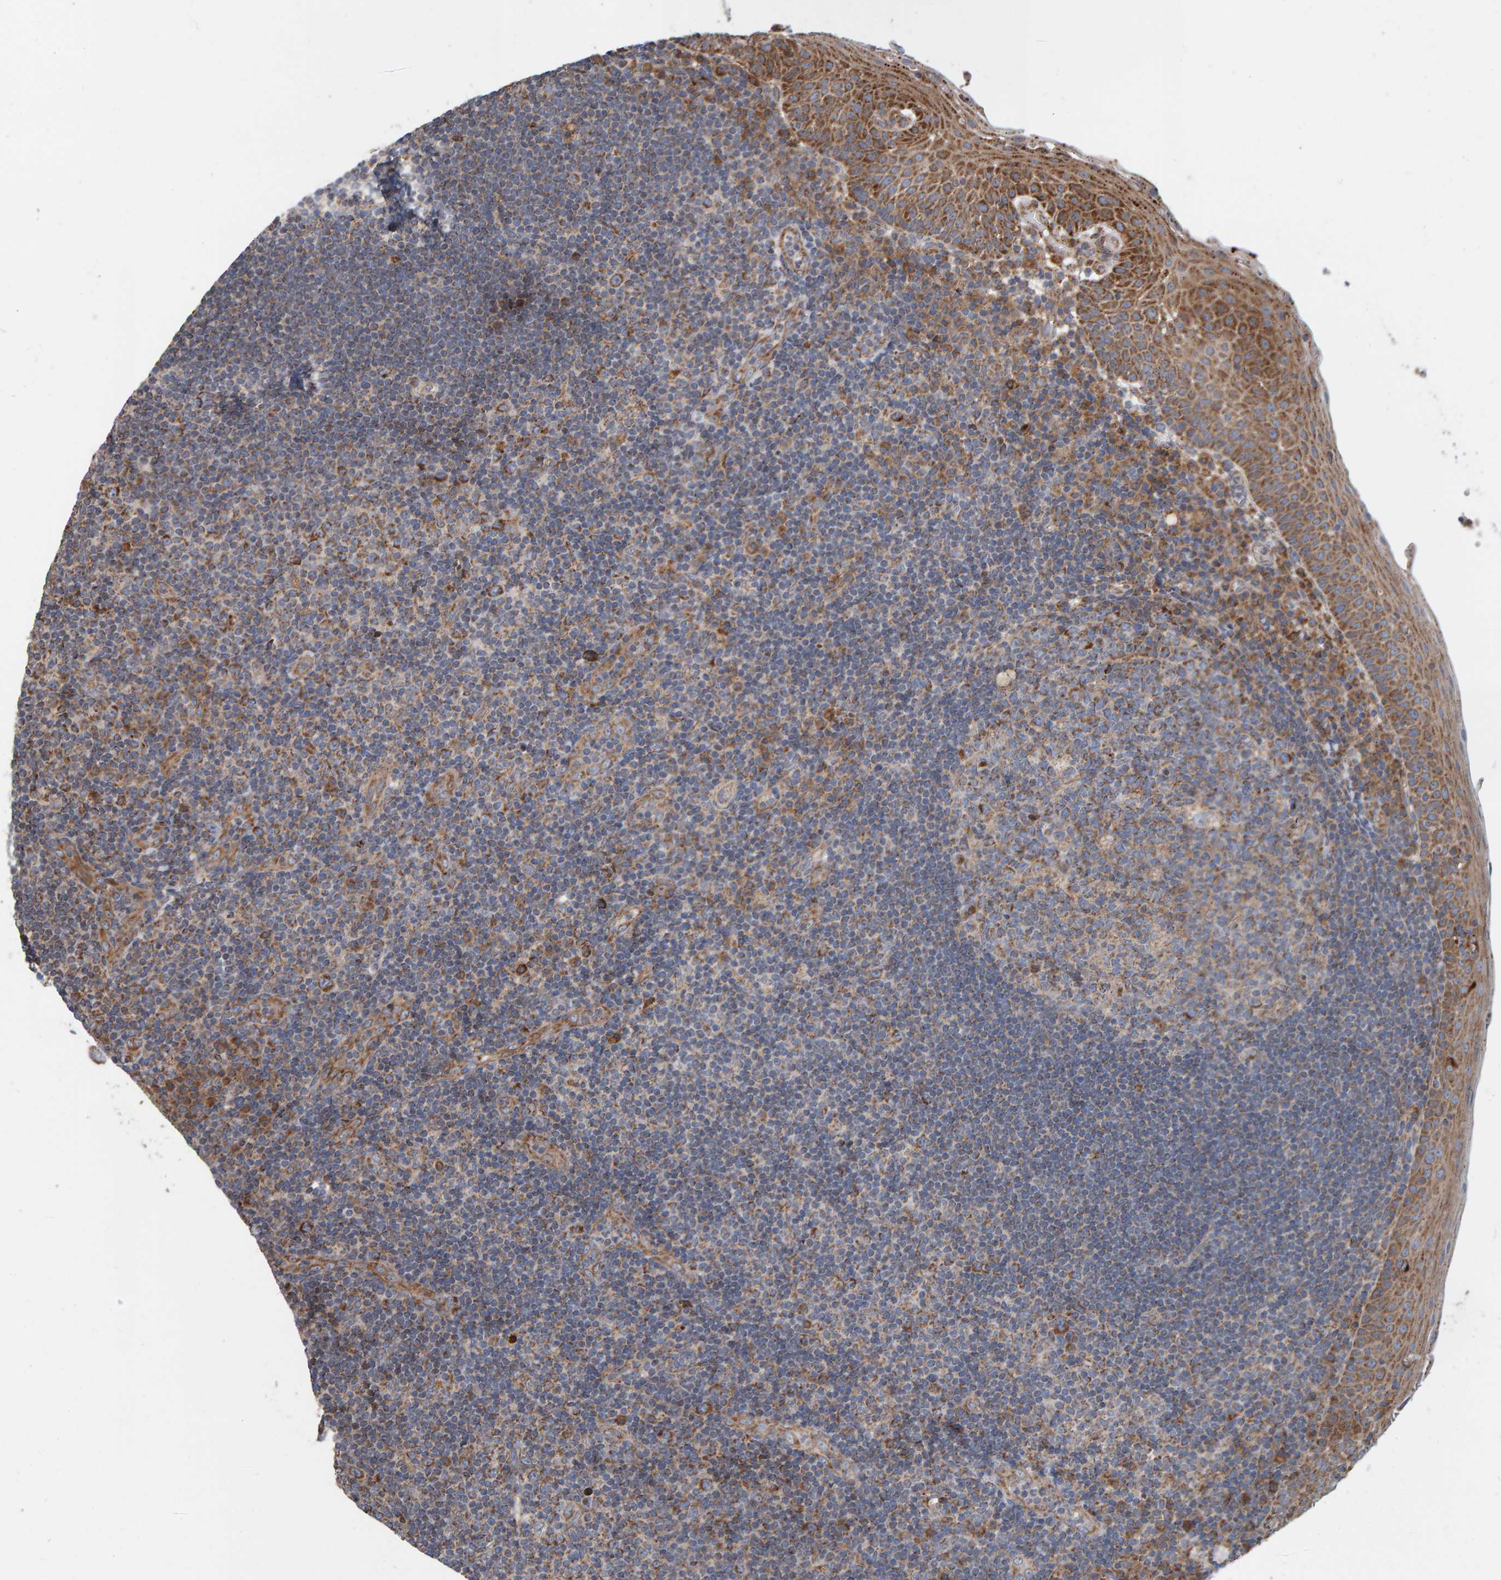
{"staining": {"intensity": "moderate", "quantity": ">75%", "location": "cytoplasmic/membranous"}, "tissue": "tonsil", "cell_type": "Germinal center cells", "image_type": "normal", "snomed": [{"axis": "morphology", "description": "Normal tissue, NOS"}, {"axis": "topography", "description": "Tonsil"}], "caption": "The image shows staining of unremarkable tonsil, revealing moderate cytoplasmic/membranous protein positivity (brown color) within germinal center cells.", "gene": "MRPL45", "patient": {"sex": "female", "age": 40}}